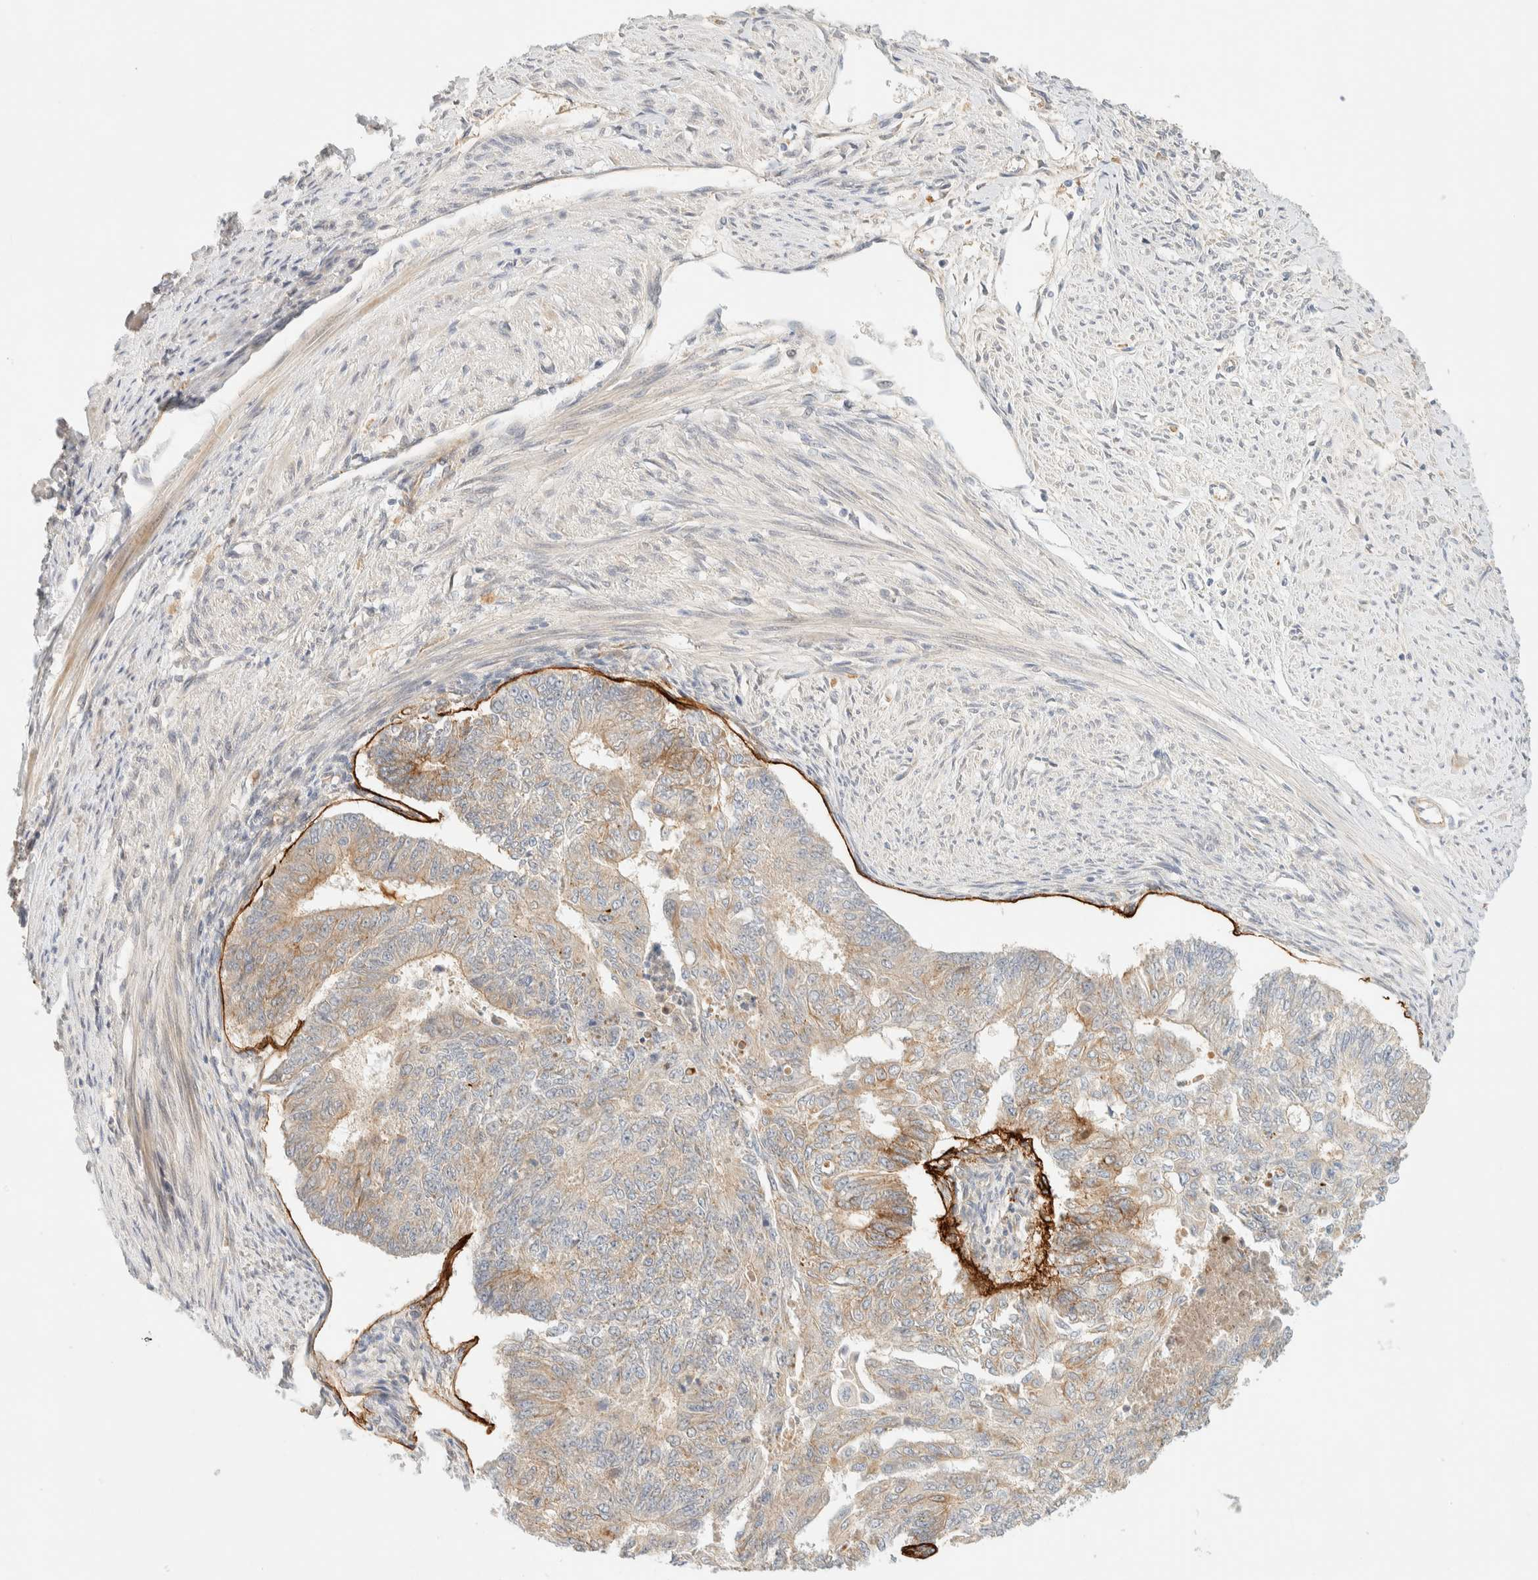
{"staining": {"intensity": "weak", "quantity": ">75%", "location": "cytoplasmic/membranous"}, "tissue": "endometrial cancer", "cell_type": "Tumor cells", "image_type": "cancer", "snomed": [{"axis": "morphology", "description": "Adenocarcinoma, NOS"}, {"axis": "topography", "description": "Endometrium"}], "caption": "IHC staining of endometrial adenocarcinoma, which shows low levels of weak cytoplasmic/membranous expression in about >75% of tumor cells indicating weak cytoplasmic/membranous protein staining. The staining was performed using DAB (brown) for protein detection and nuclei were counterstained in hematoxylin (blue).", "gene": "FAT1", "patient": {"sex": "female", "age": 32}}